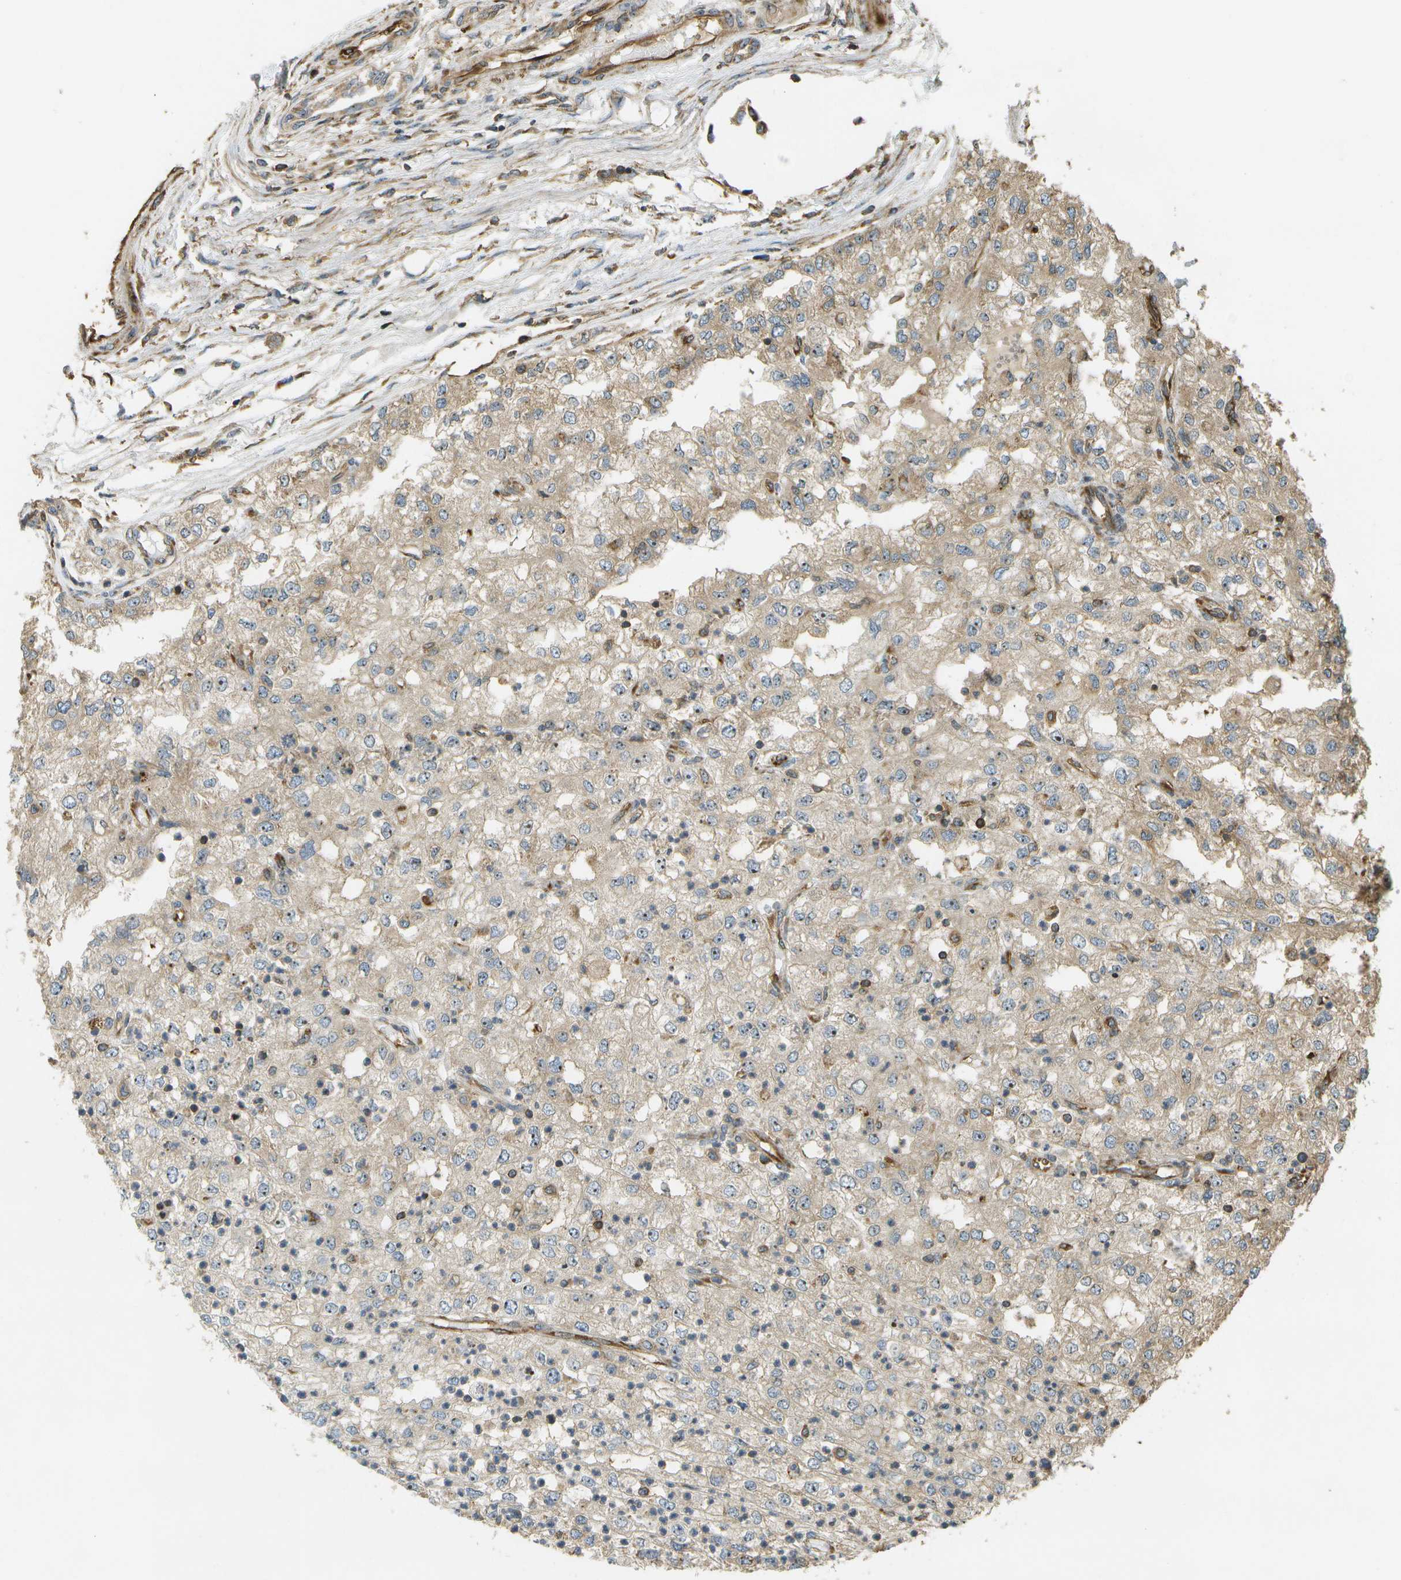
{"staining": {"intensity": "moderate", "quantity": ">75%", "location": "cytoplasmic/membranous,nuclear"}, "tissue": "renal cancer", "cell_type": "Tumor cells", "image_type": "cancer", "snomed": [{"axis": "morphology", "description": "Adenocarcinoma, NOS"}, {"axis": "topography", "description": "Kidney"}], "caption": "Renal cancer (adenocarcinoma) stained with IHC demonstrates moderate cytoplasmic/membranous and nuclear expression in about >75% of tumor cells.", "gene": "LRP12", "patient": {"sex": "female", "age": 54}}